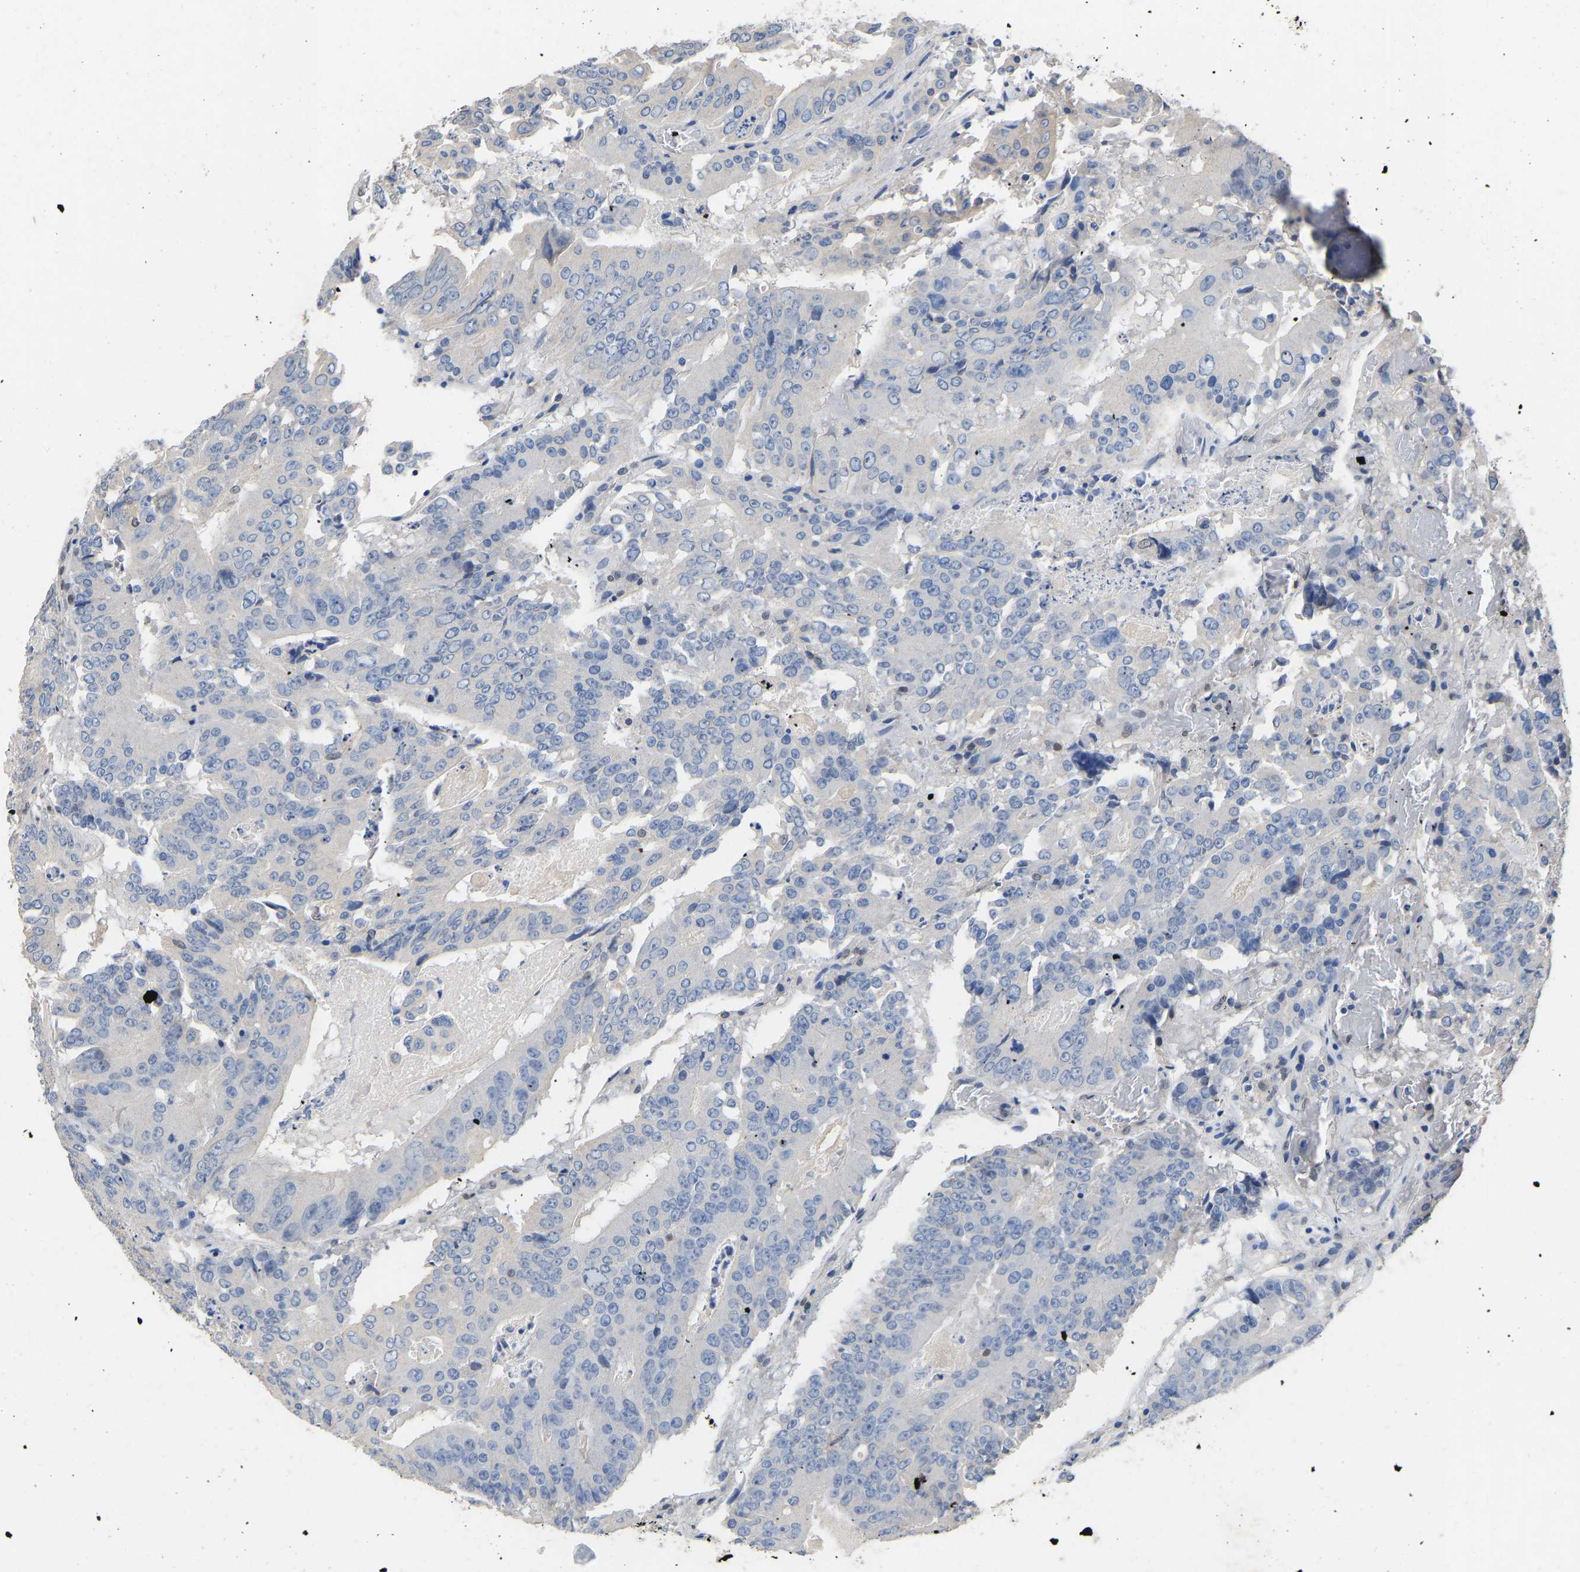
{"staining": {"intensity": "negative", "quantity": "none", "location": "none"}, "tissue": "colorectal cancer", "cell_type": "Tumor cells", "image_type": "cancer", "snomed": [{"axis": "morphology", "description": "Adenocarcinoma, NOS"}, {"axis": "topography", "description": "Colon"}], "caption": "This histopathology image is of colorectal adenocarcinoma stained with IHC to label a protein in brown with the nuclei are counter-stained blue. There is no staining in tumor cells.", "gene": "QKI", "patient": {"sex": "male", "age": 87}}